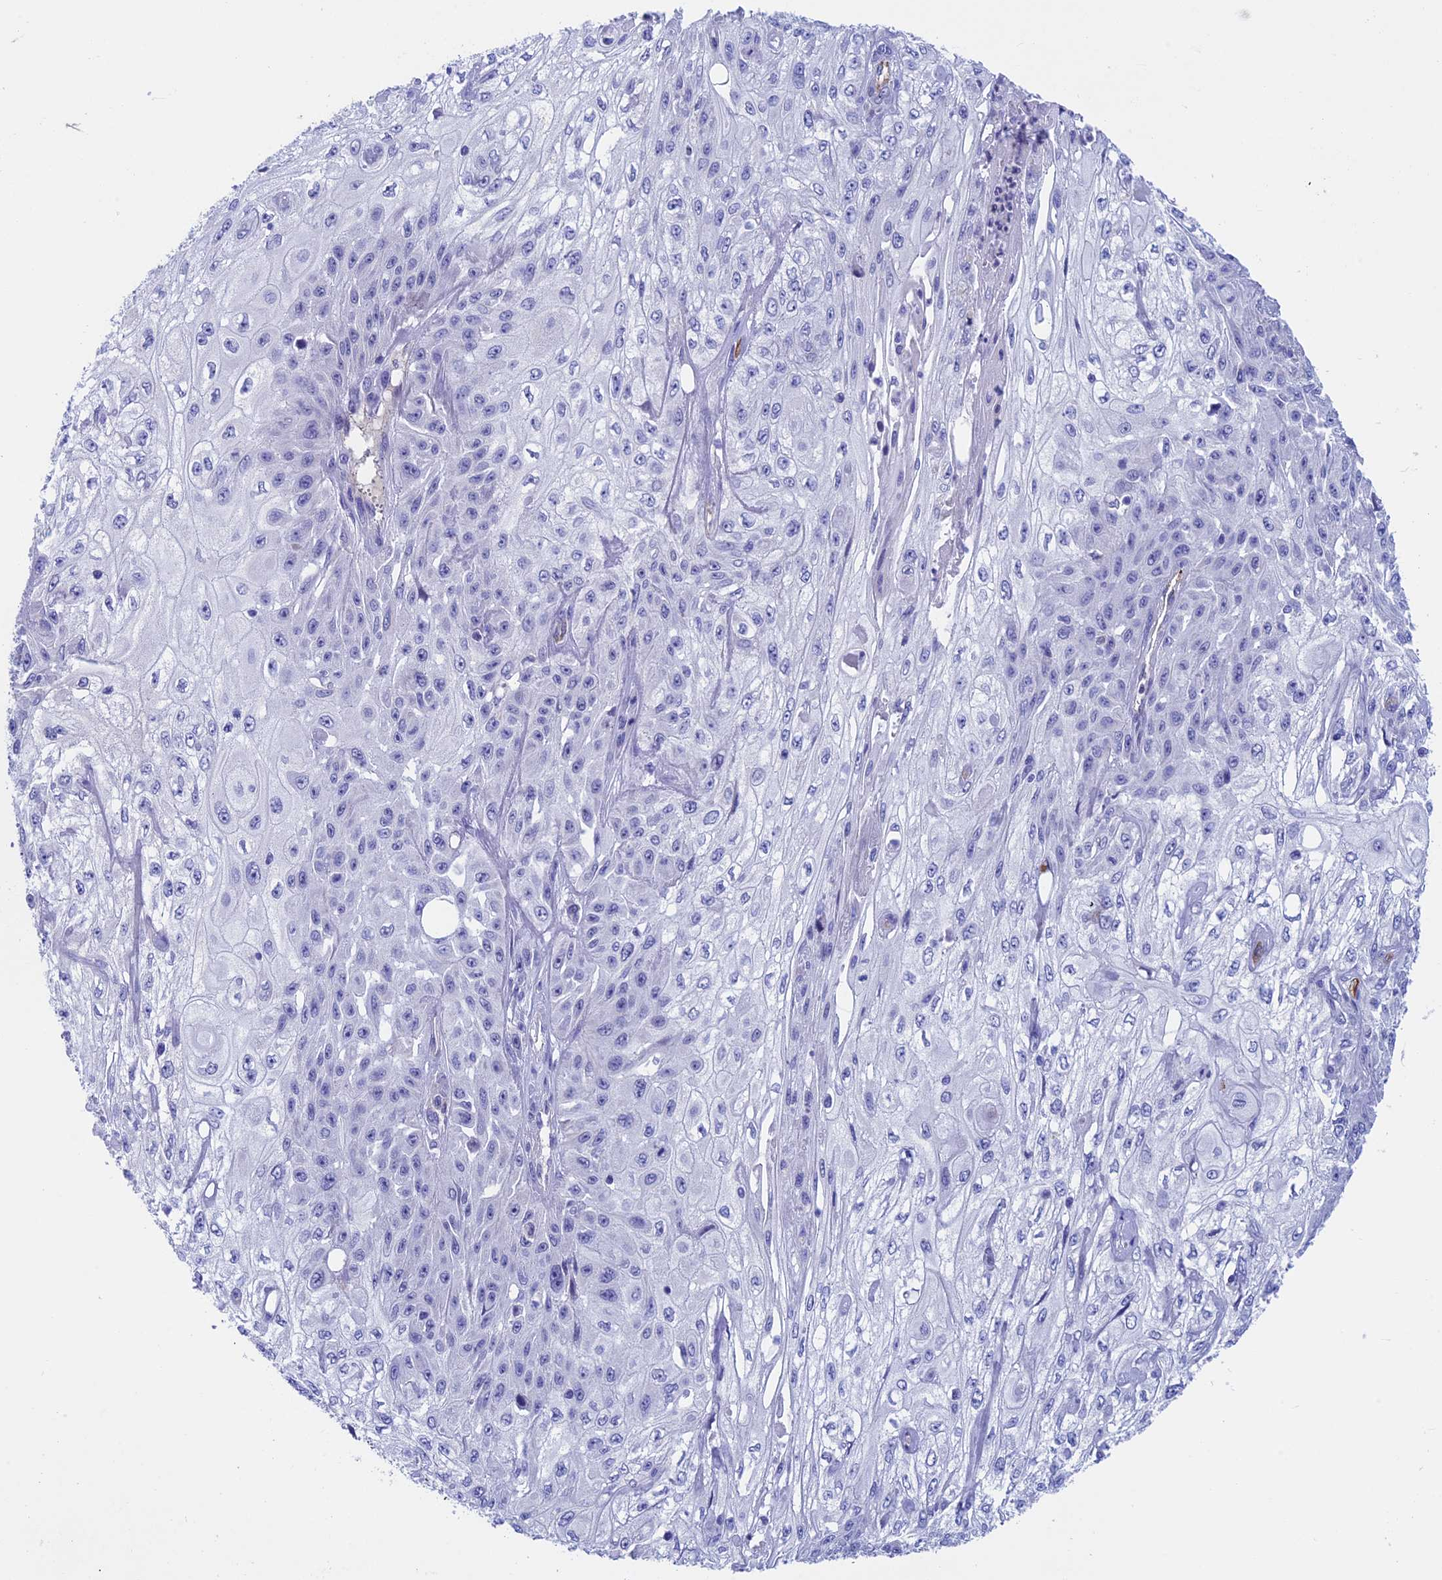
{"staining": {"intensity": "negative", "quantity": "none", "location": "none"}, "tissue": "skin cancer", "cell_type": "Tumor cells", "image_type": "cancer", "snomed": [{"axis": "morphology", "description": "Squamous cell carcinoma, NOS"}, {"axis": "morphology", "description": "Squamous cell carcinoma, metastatic, NOS"}, {"axis": "topography", "description": "Skin"}, {"axis": "topography", "description": "Lymph node"}], "caption": "Immunohistochemical staining of human squamous cell carcinoma (skin) demonstrates no significant expression in tumor cells.", "gene": "INSYN1", "patient": {"sex": "male", "age": 75}}